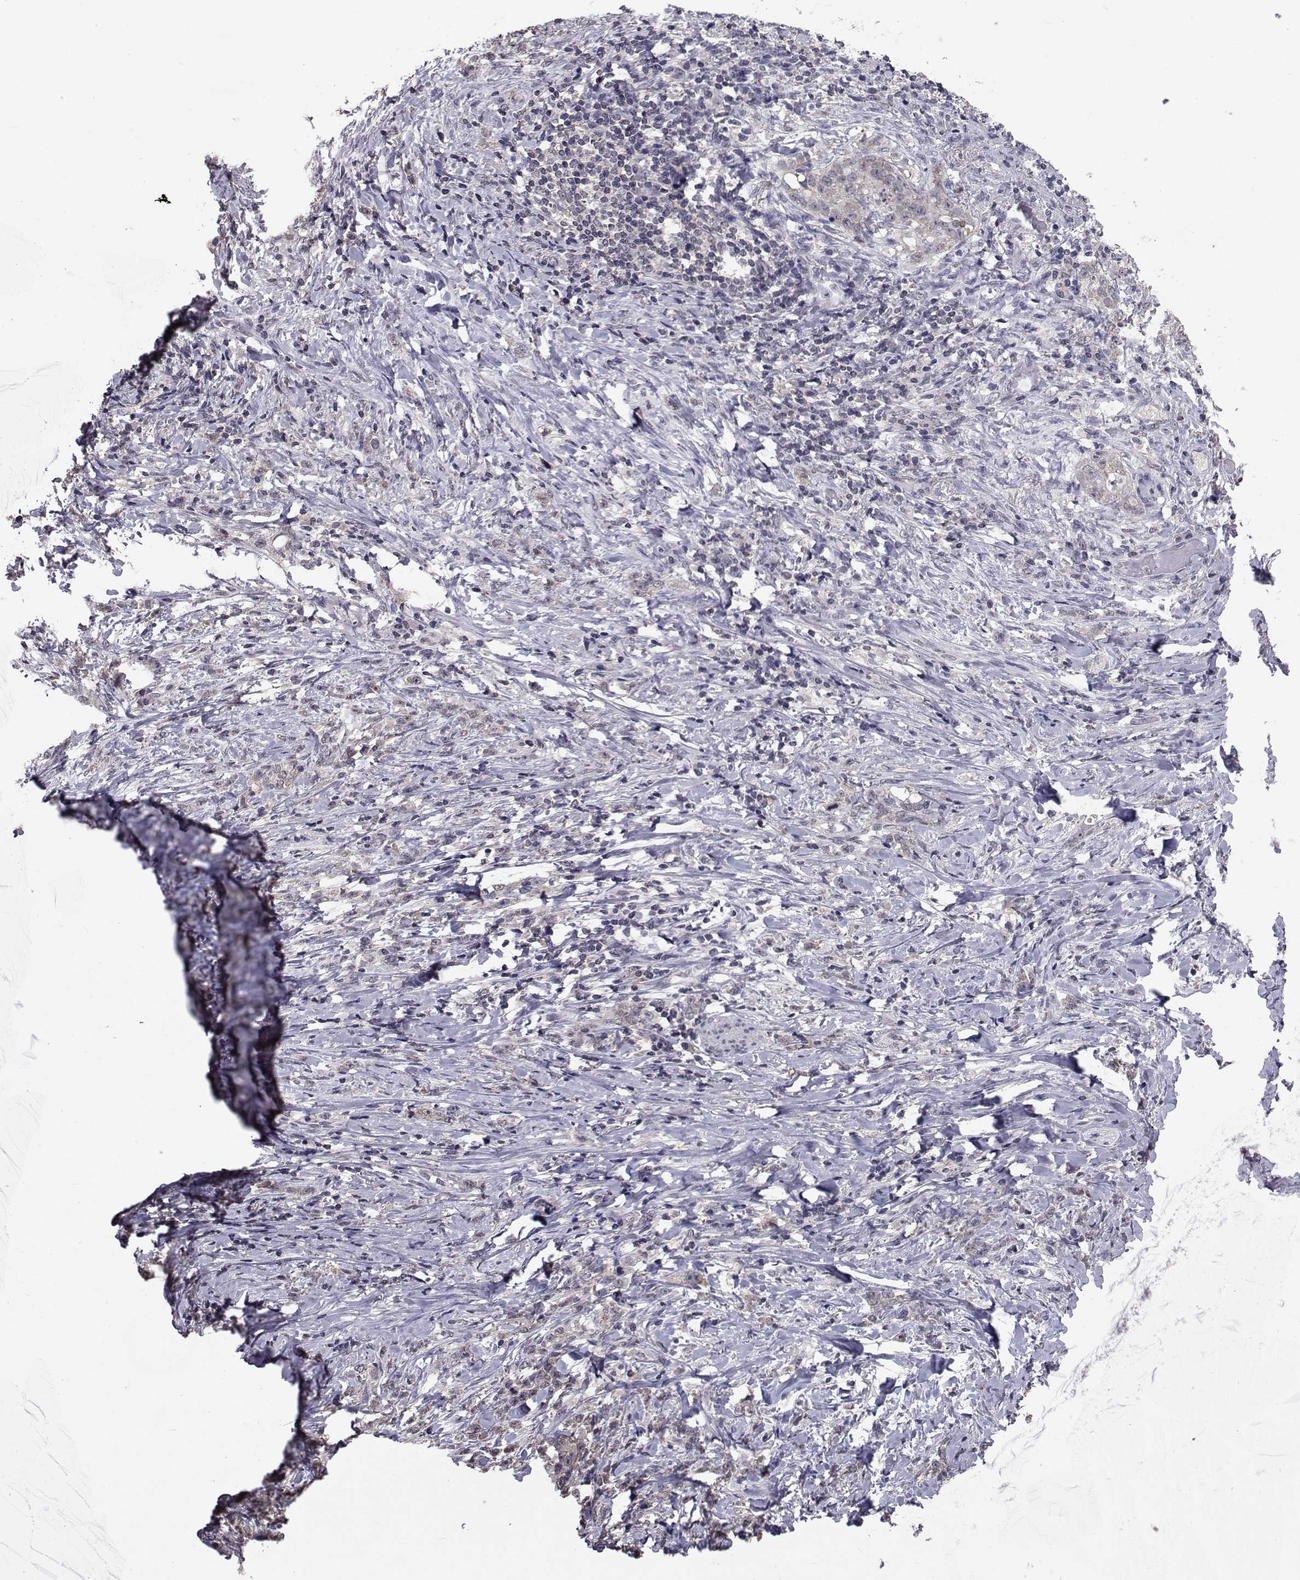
{"staining": {"intensity": "weak", "quantity": ">75%", "location": "cytoplasmic/membranous"}, "tissue": "stomach cancer", "cell_type": "Tumor cells", "image_type": "cancer", "snomed": [{"axis": "morphology", "description": "Adenocarcinoma, NOS"}, {"axis": "topography", "description": "Stomach, lower"}], "caption": "High-magnification brightfield microscopy of adenocarcinoma (stomach) stained with DAB (3,3'-diaminobenzidine) (brown) and counterstained with hematoxylin (blue). tumor cells exhibit weak cytoplasmic/membranous positivity is seen in about>75% of cells.", "gene": "CYP2S1", "patient": {"sex": "male", "age": 88}}